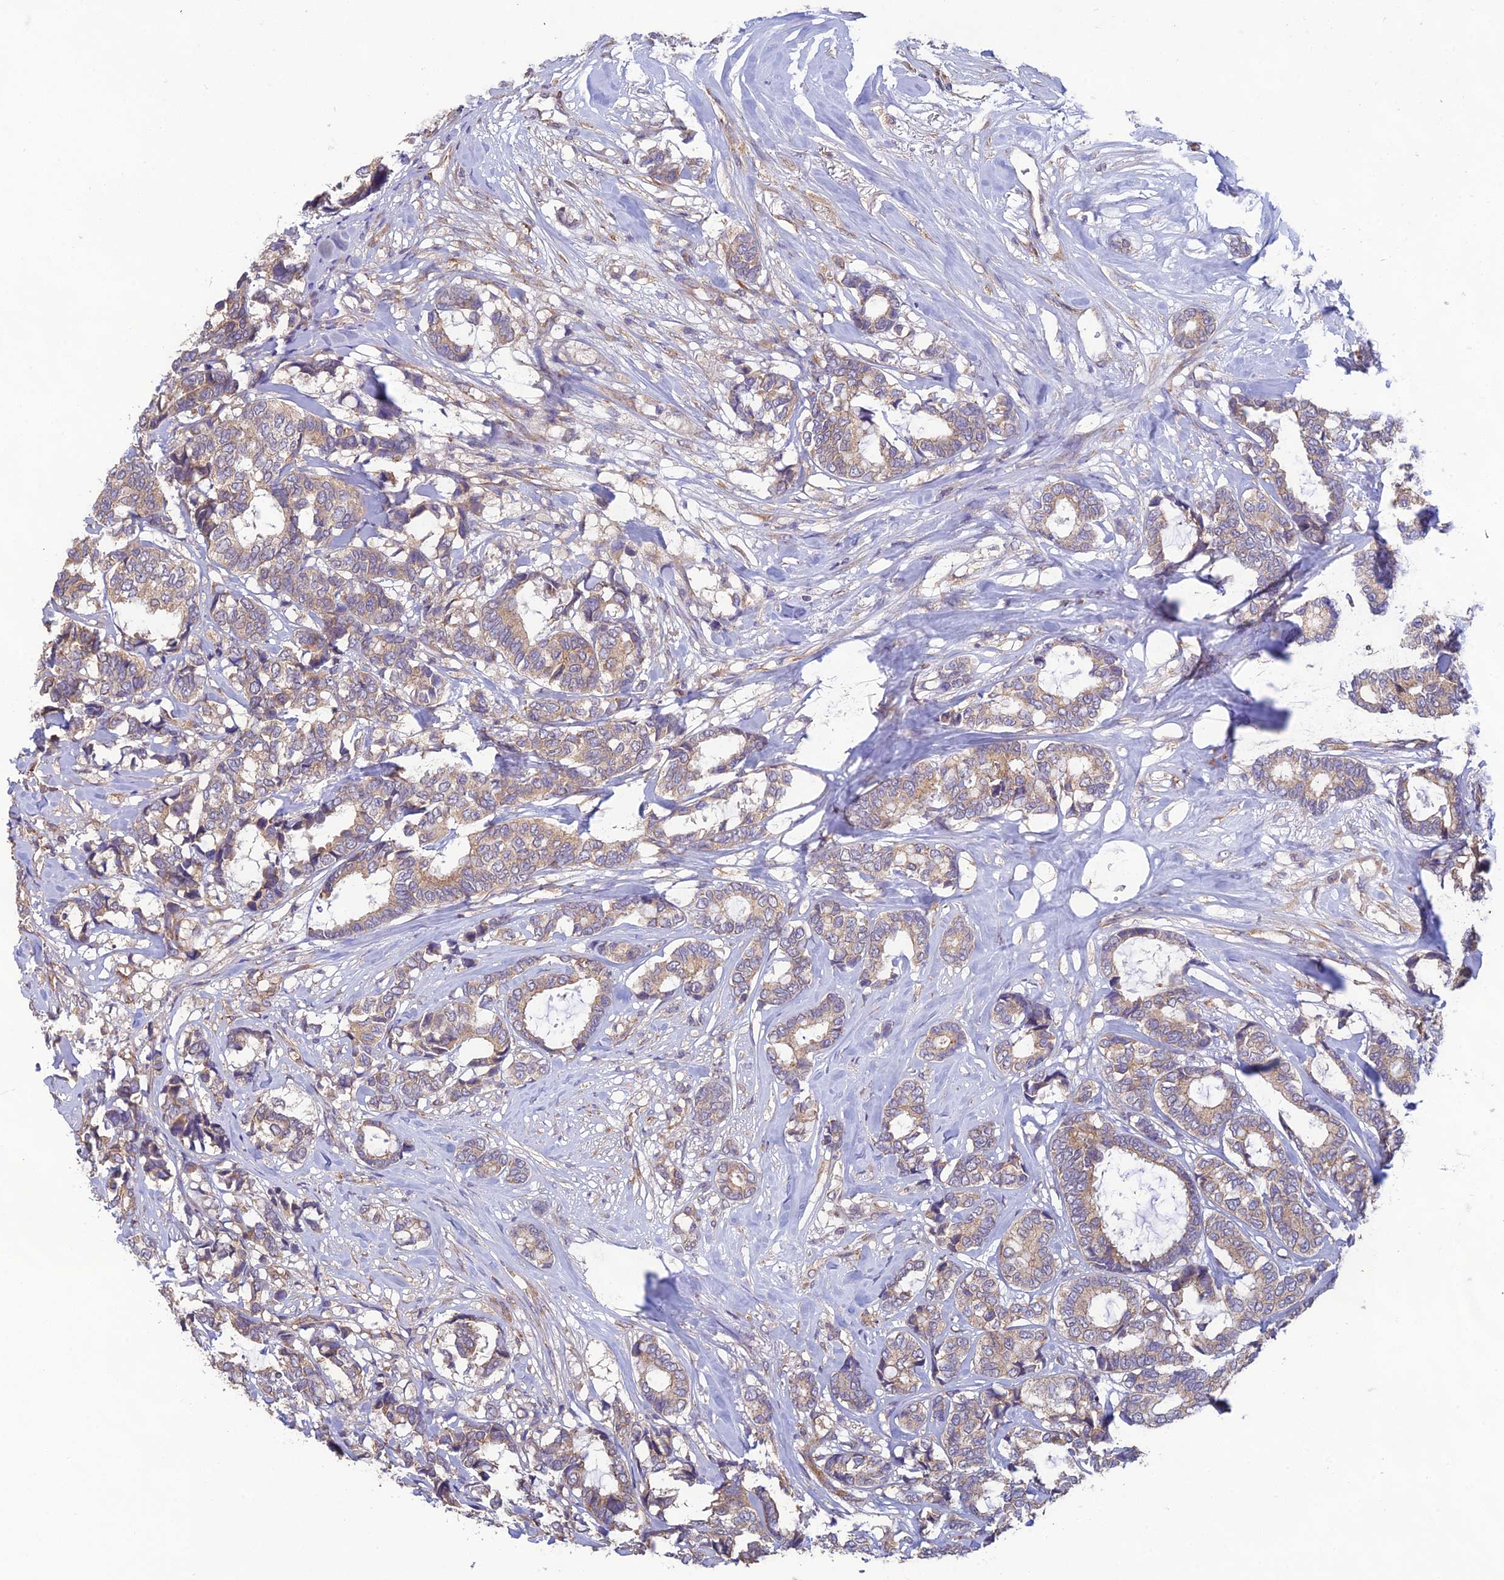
{"staining": {"intensity": "weak", "quantity": ">75%", "location": "cytoplasmic/membranous"}, "tissue": "breast cancer", "cell_type": "Tumor cells", "image_type": "cancer", "snomed": [{"axis": "morphology", "description": "Duct carcinoma"}, {"axis": "topography", "description": "Breast"}], "caption": "Protein expression analysis of invasive ductal carcinoma (breast) exhibits weak cytoplasmic/membranous expression in approximately >75% of tumor cells.", "gene": "MRNIP", "patient": {"sex": "female", "age": 87}}